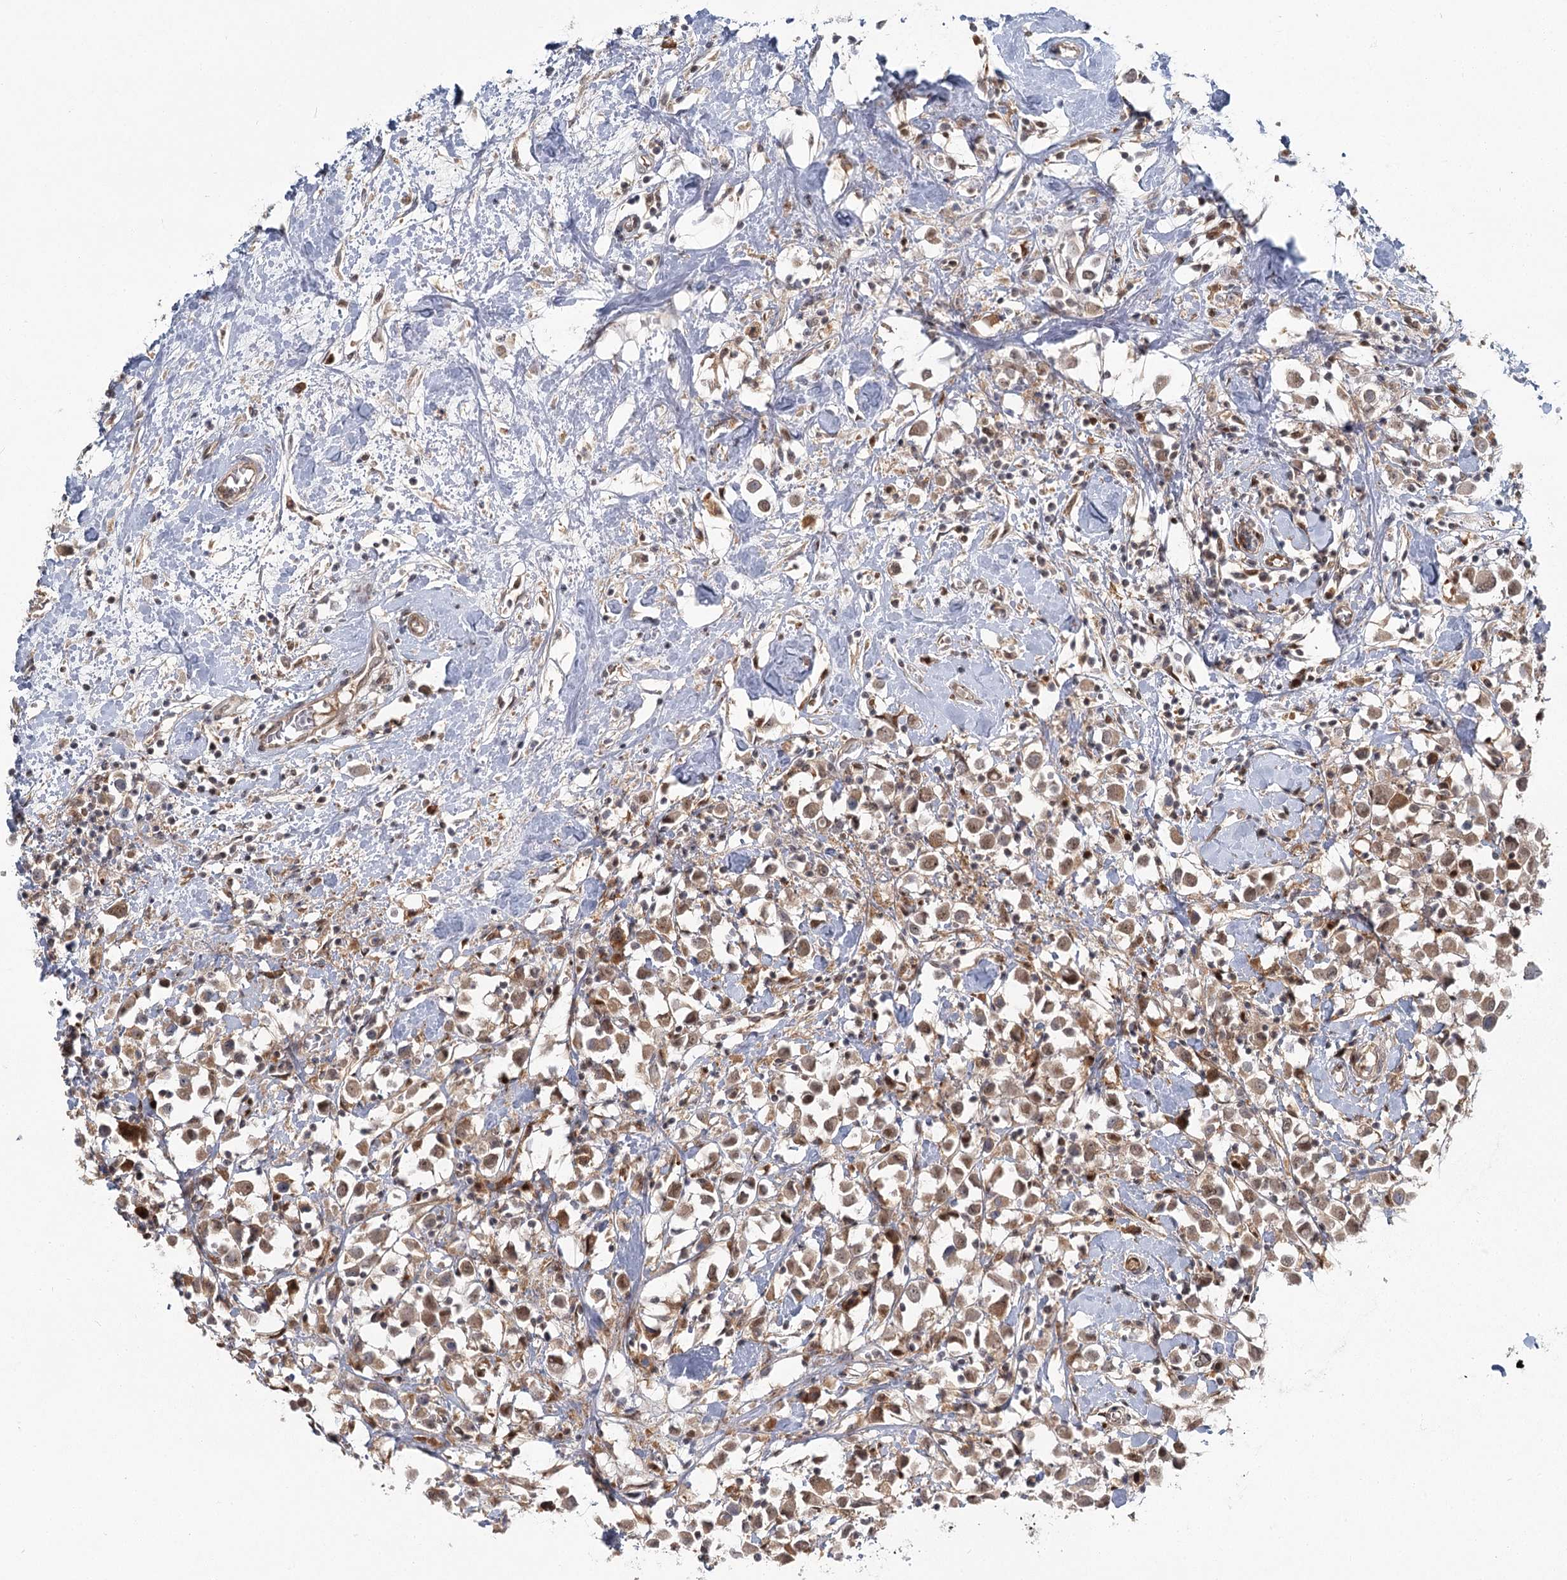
{"staining": {"intensity": "moderate", "quantity": ">75%", "location": "cytoplasmic/membranous,nuclear"}, "tissue": "breast cancer", "cell_type": "Tumor cells", "image_type": "cancer", "snomed": [{"axis": "morphology", "description": "Duct carcinoma"}, {"axis": "topography", "description": "Breast"}], "caption": "A brown stain labels moderate cytoplasmic/membranous and nuclear expression of a protein in breast cancer (intraductal carcinoma) tumor cells. (Stains: DAB in brown, nuclei in blue, Microscopy: brightfield microscopy at high magnification).", "gene": "THNSL1", "patient": {"sex": "female", "age": 61}}